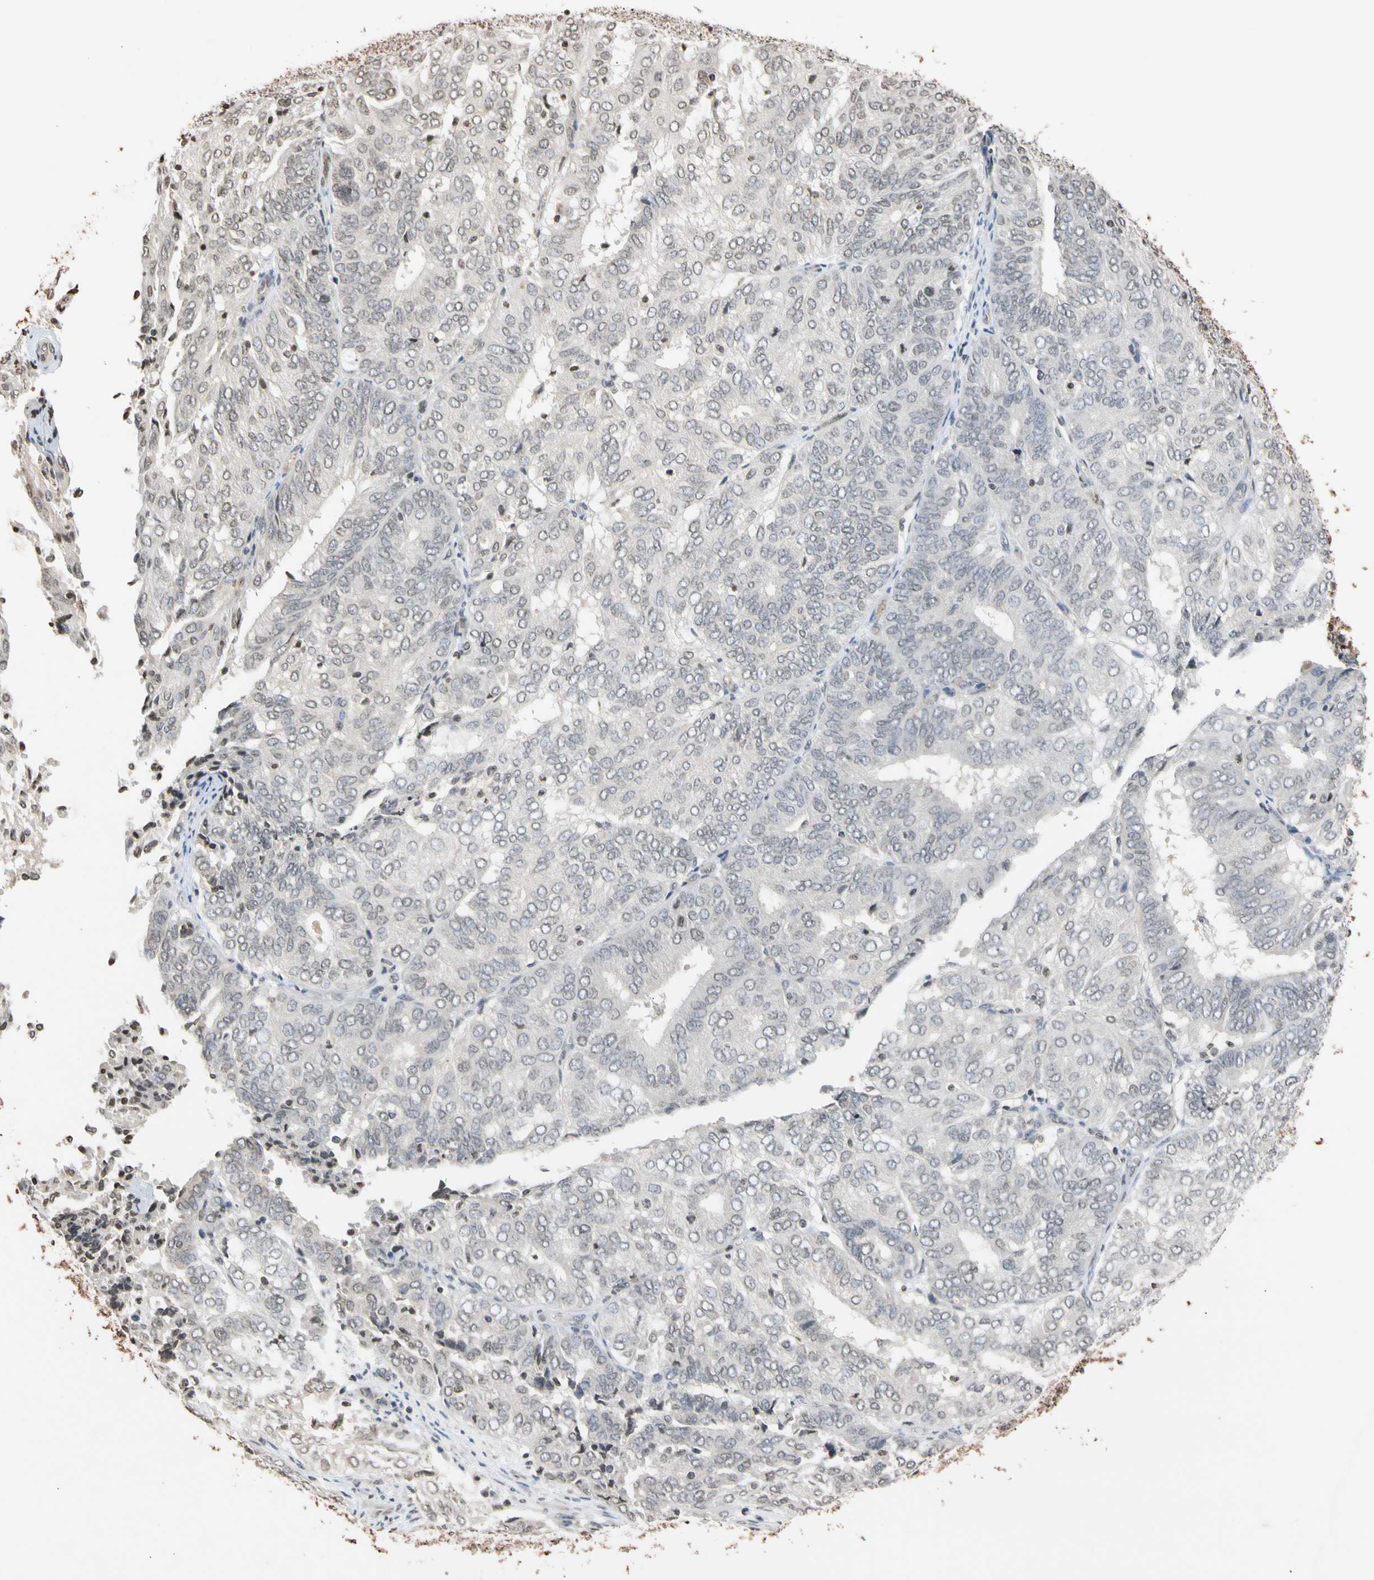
{"staining": {"intensity": "weak", "quantity": ">75%", "location": "cytoplasmic/membranous"}, "tissue": "endometrial cancer", "cell_type": "Tumor cells", "image_type": "cancer", "snomed": [{"axis": "morphology", "description": "Adenocarcinoma, NOS"}, {"axis": "topography", "description": "Uterus"}], "caption": "There is low levels of weak cytoplasmic/membranous expression in tumor cells of adenocarcinoma (endometrial), as demonstrated by immunohistochemical staining (brown color).", "gene": "GPX4", "patient": {"sex": "female", "age": 60}}